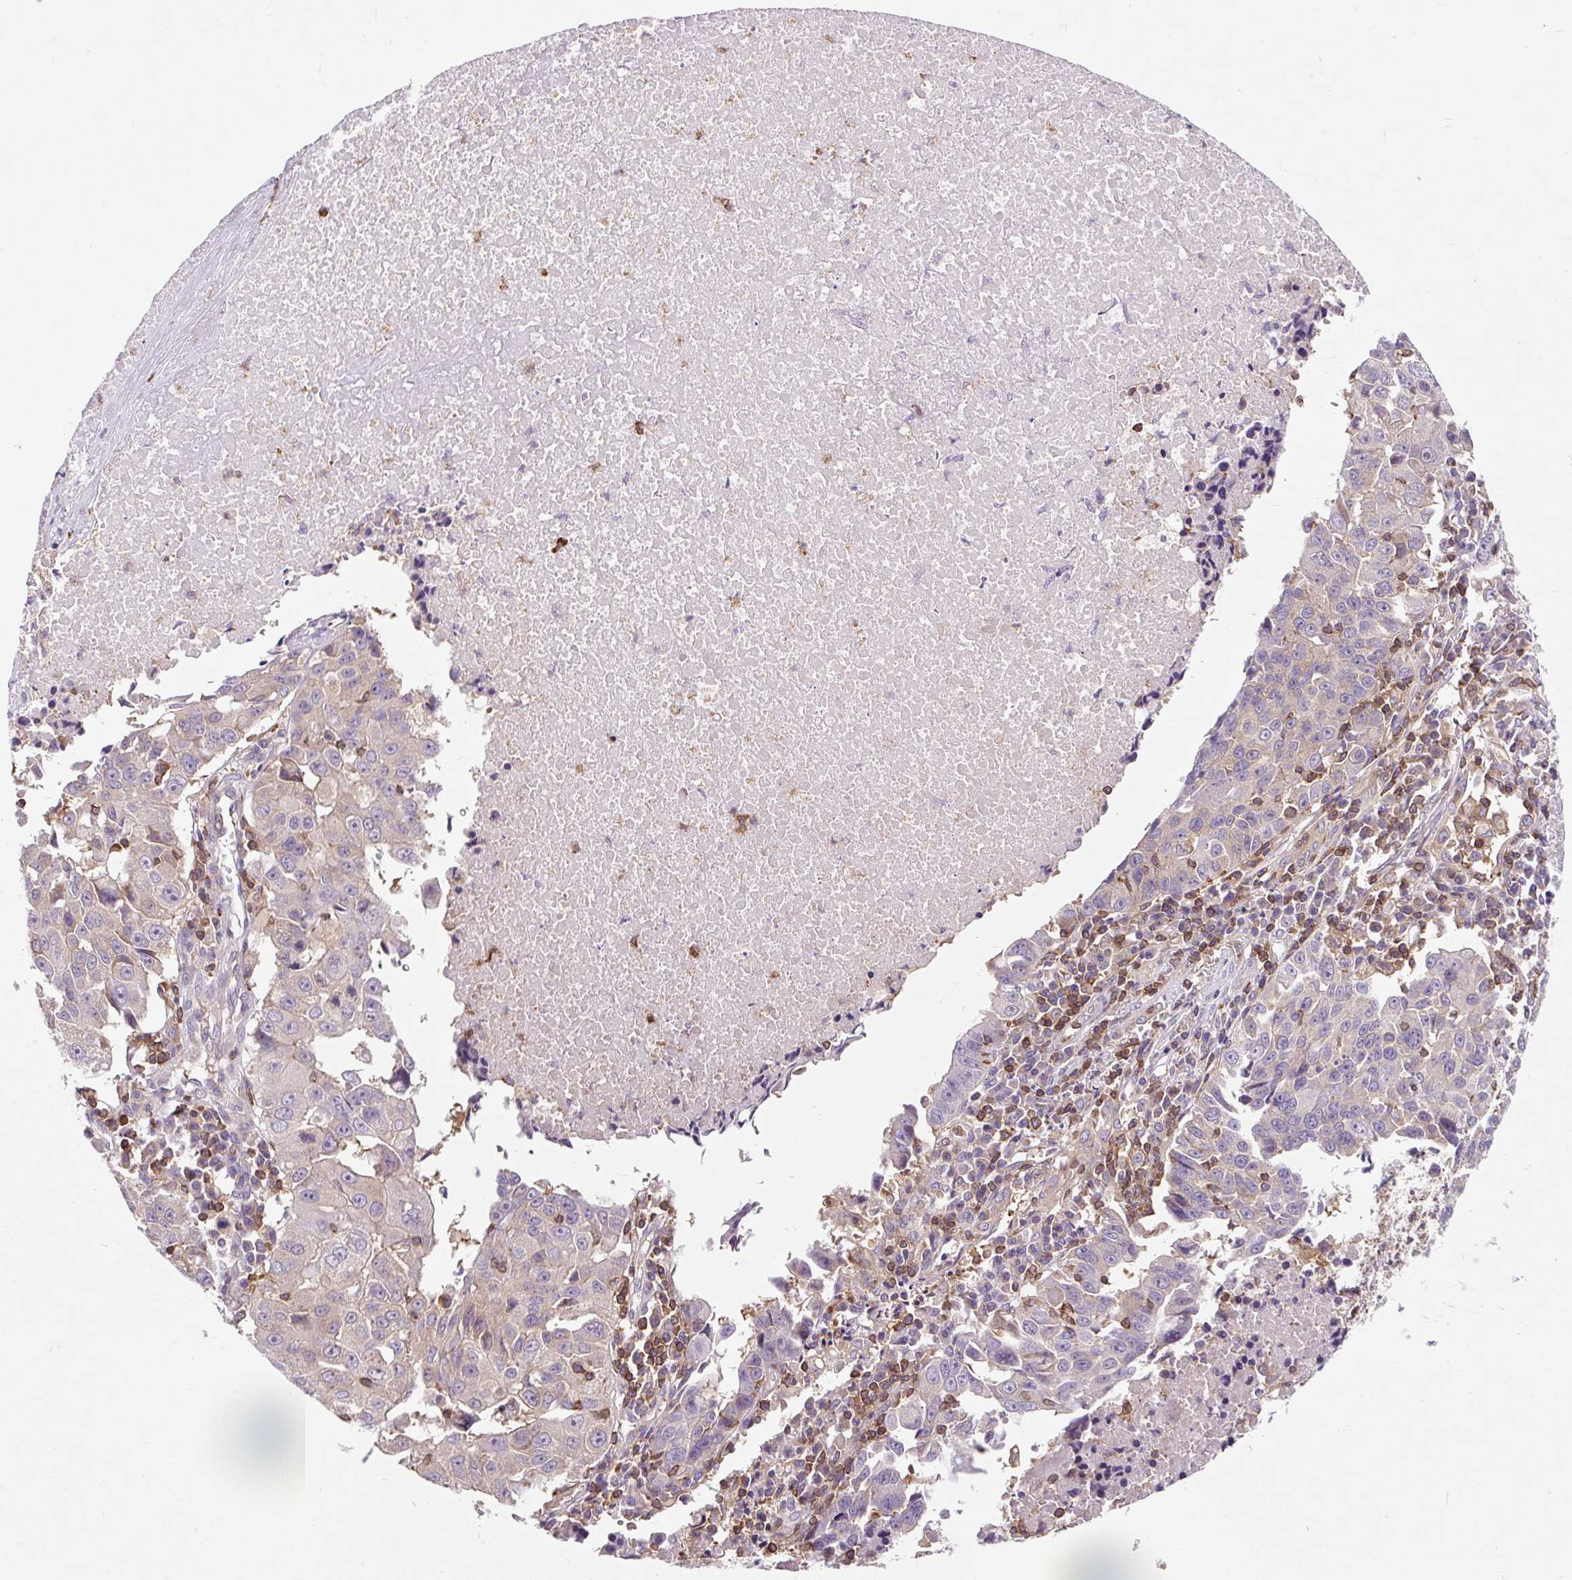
{"staining": {"intensity": "negative", "quantity": "none", "location": "none"}, "tissue": "lung cancer", "cell_type": "Tumor cells", "image_type": "cancer", "snomed": [{"axis": "morphology", "description": "Squamous cell carcinoma, NOS"}, {"axis": "topography", "description": "Lung"}], "caption": "Tumor cells are negative for brown protein staining in lung cancer.", "gene": "CISD3", "patient": {"sex": "female", "age": 66}}